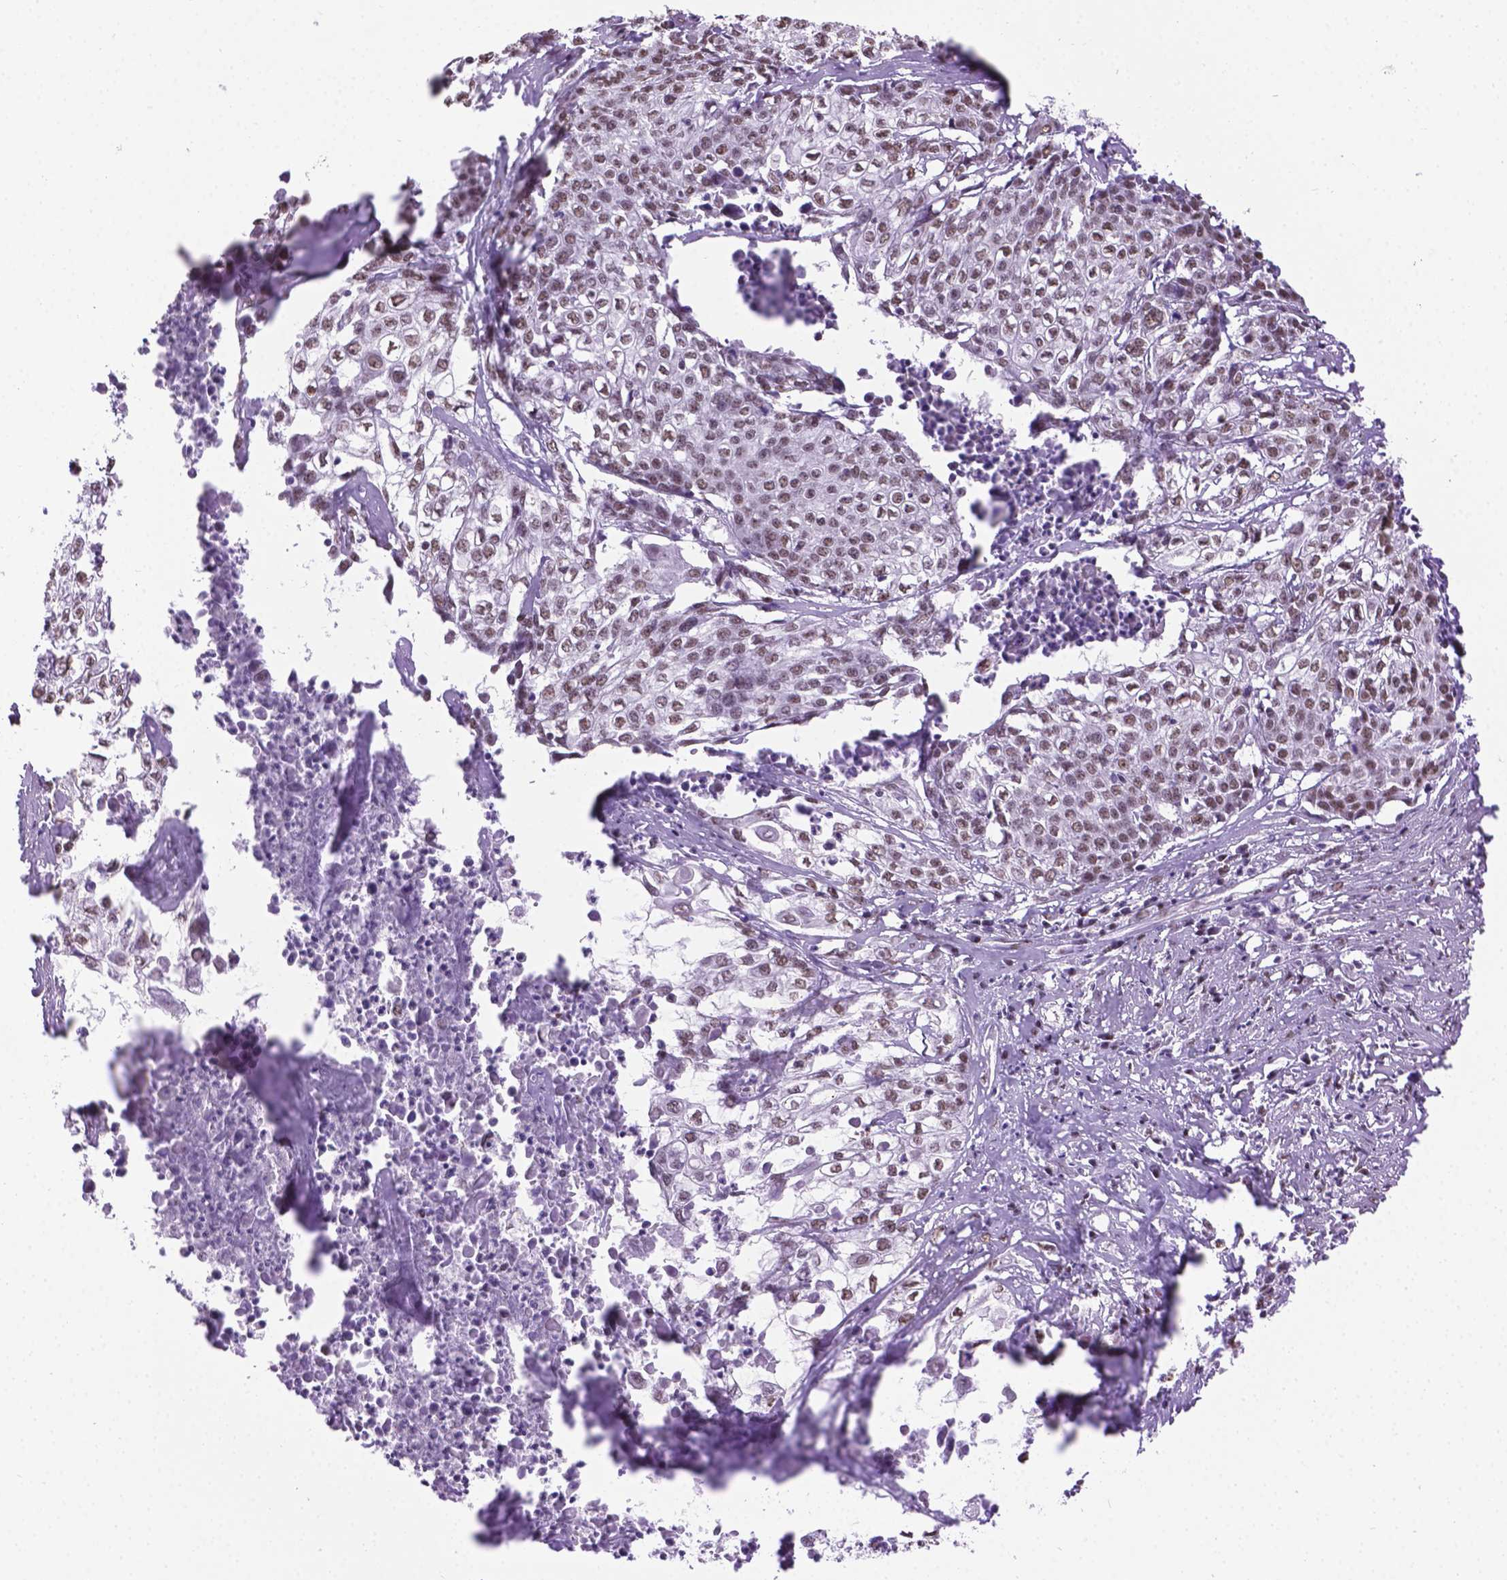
{"staining": {"intensity": "moderate", "quantity": ">75%", "location": "nuclear"}, "tissue": "cervical cancer", "cell_type": "Tumor cells", "image_type": "cancer", "snomed": [{"axis": "morphology", "description": "Squamous cell carcinoma, NOS"}, {"axis": "topography", "description": "Cervix"}], "caption": "Immunohistochemistry histopathology image of neoplastic tissue: cervical squamous cell carcinoma stained using IHC displays medium levels of moderate protein expression localized specifically in the nuclear of tumor cells, appearing as a nuclear brown color.", "gene": "ABI2", "patient": {"sex": "female", "age": 39}}